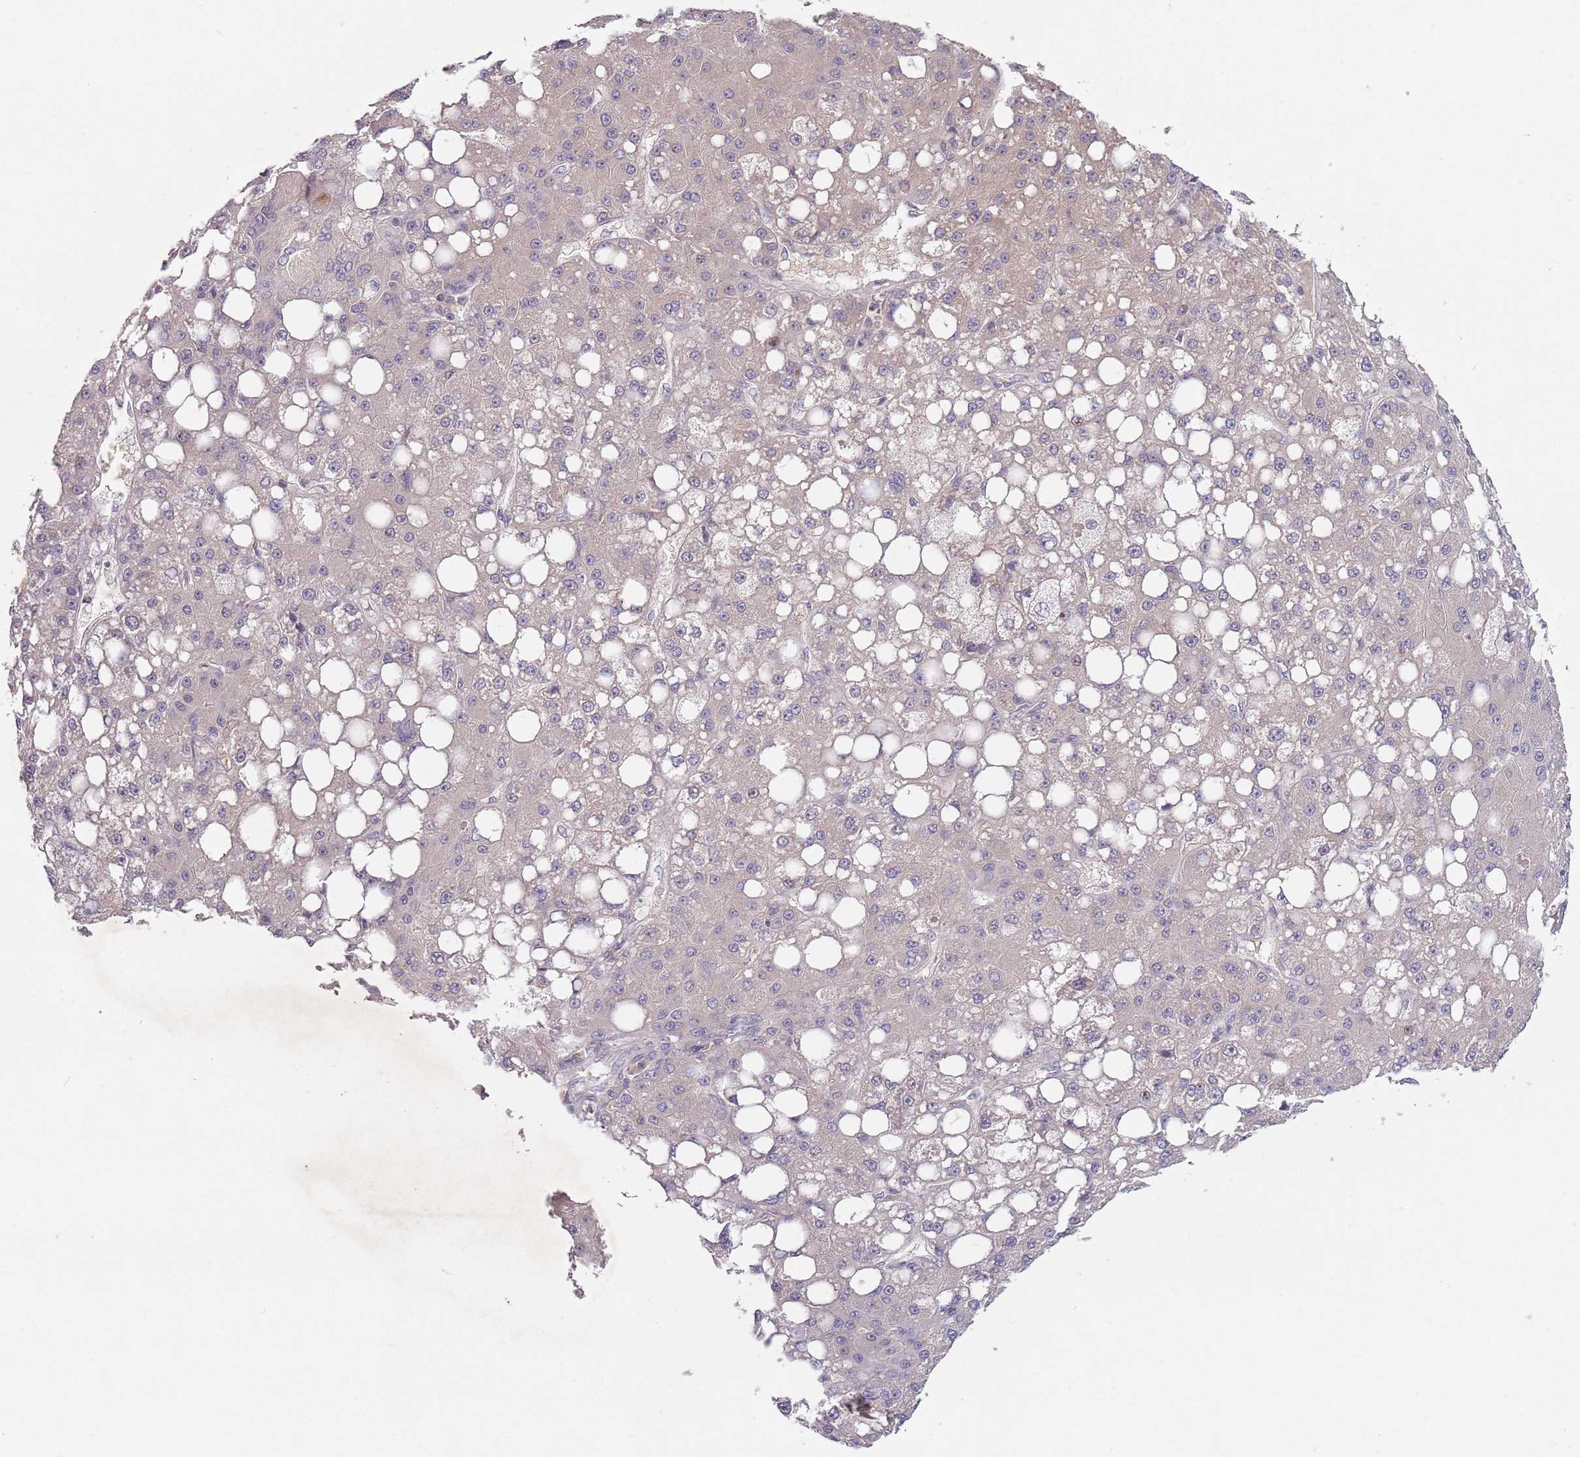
{"staining": {"intensity": "negative", "quantity": "none", "location": "none"}, "tissue": "liver cancer", "cell_type": "Tumor cells", "image_type": "cancer", "snomed": [{"axis": "morphology", "description": "Carcinoma, Hepatocellular, NOS"}, {"axis": "topography", "description": "Liver"}], "caption": "Image shows no protein expression in tumor cells of hepatocellular carcinoma (liver) tissue.", "gene": "ASB13", "patient": {"sex": "male", "age": 67}}